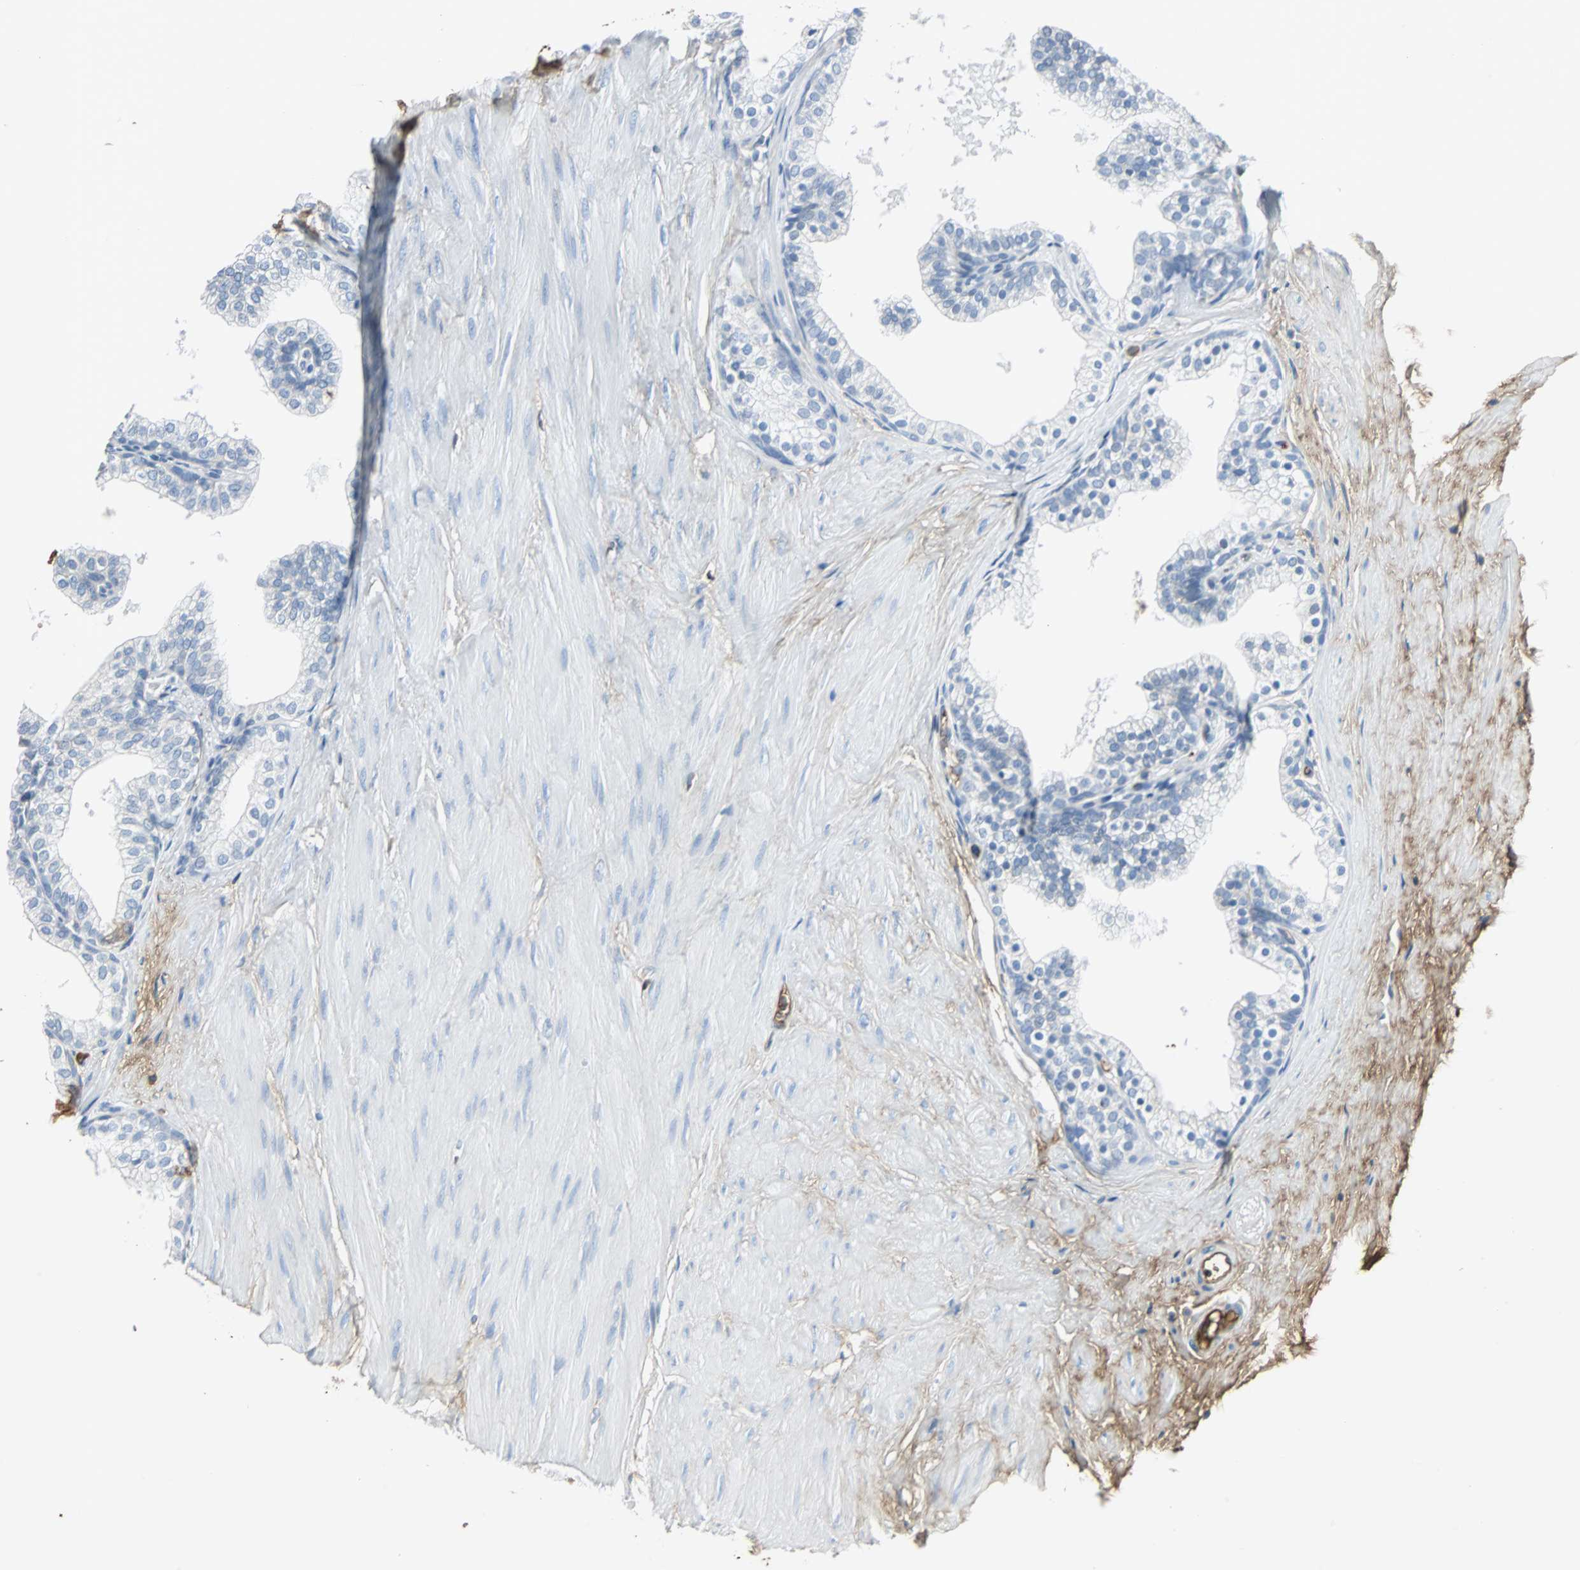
{"staining": {"intensity": "moderate", "quantity": "25%-75%", "location": "cytoplasmic/membranous"}, "tissue": "prostate", "cell_type": "Glandular cells", "image_type": "normal", "snomed": [{"axis": "morphology", "description": "Normal tissue, NOS"}, {"axis": "topography", "description": "Prostate"}], "caption": "A brown stain highlights moderate cytoplasmic/membranous positivity of a protein in glandular cells of benign prostate.", "gene": "IGHA1", "patient": {"sex": "male", "age": 60}}